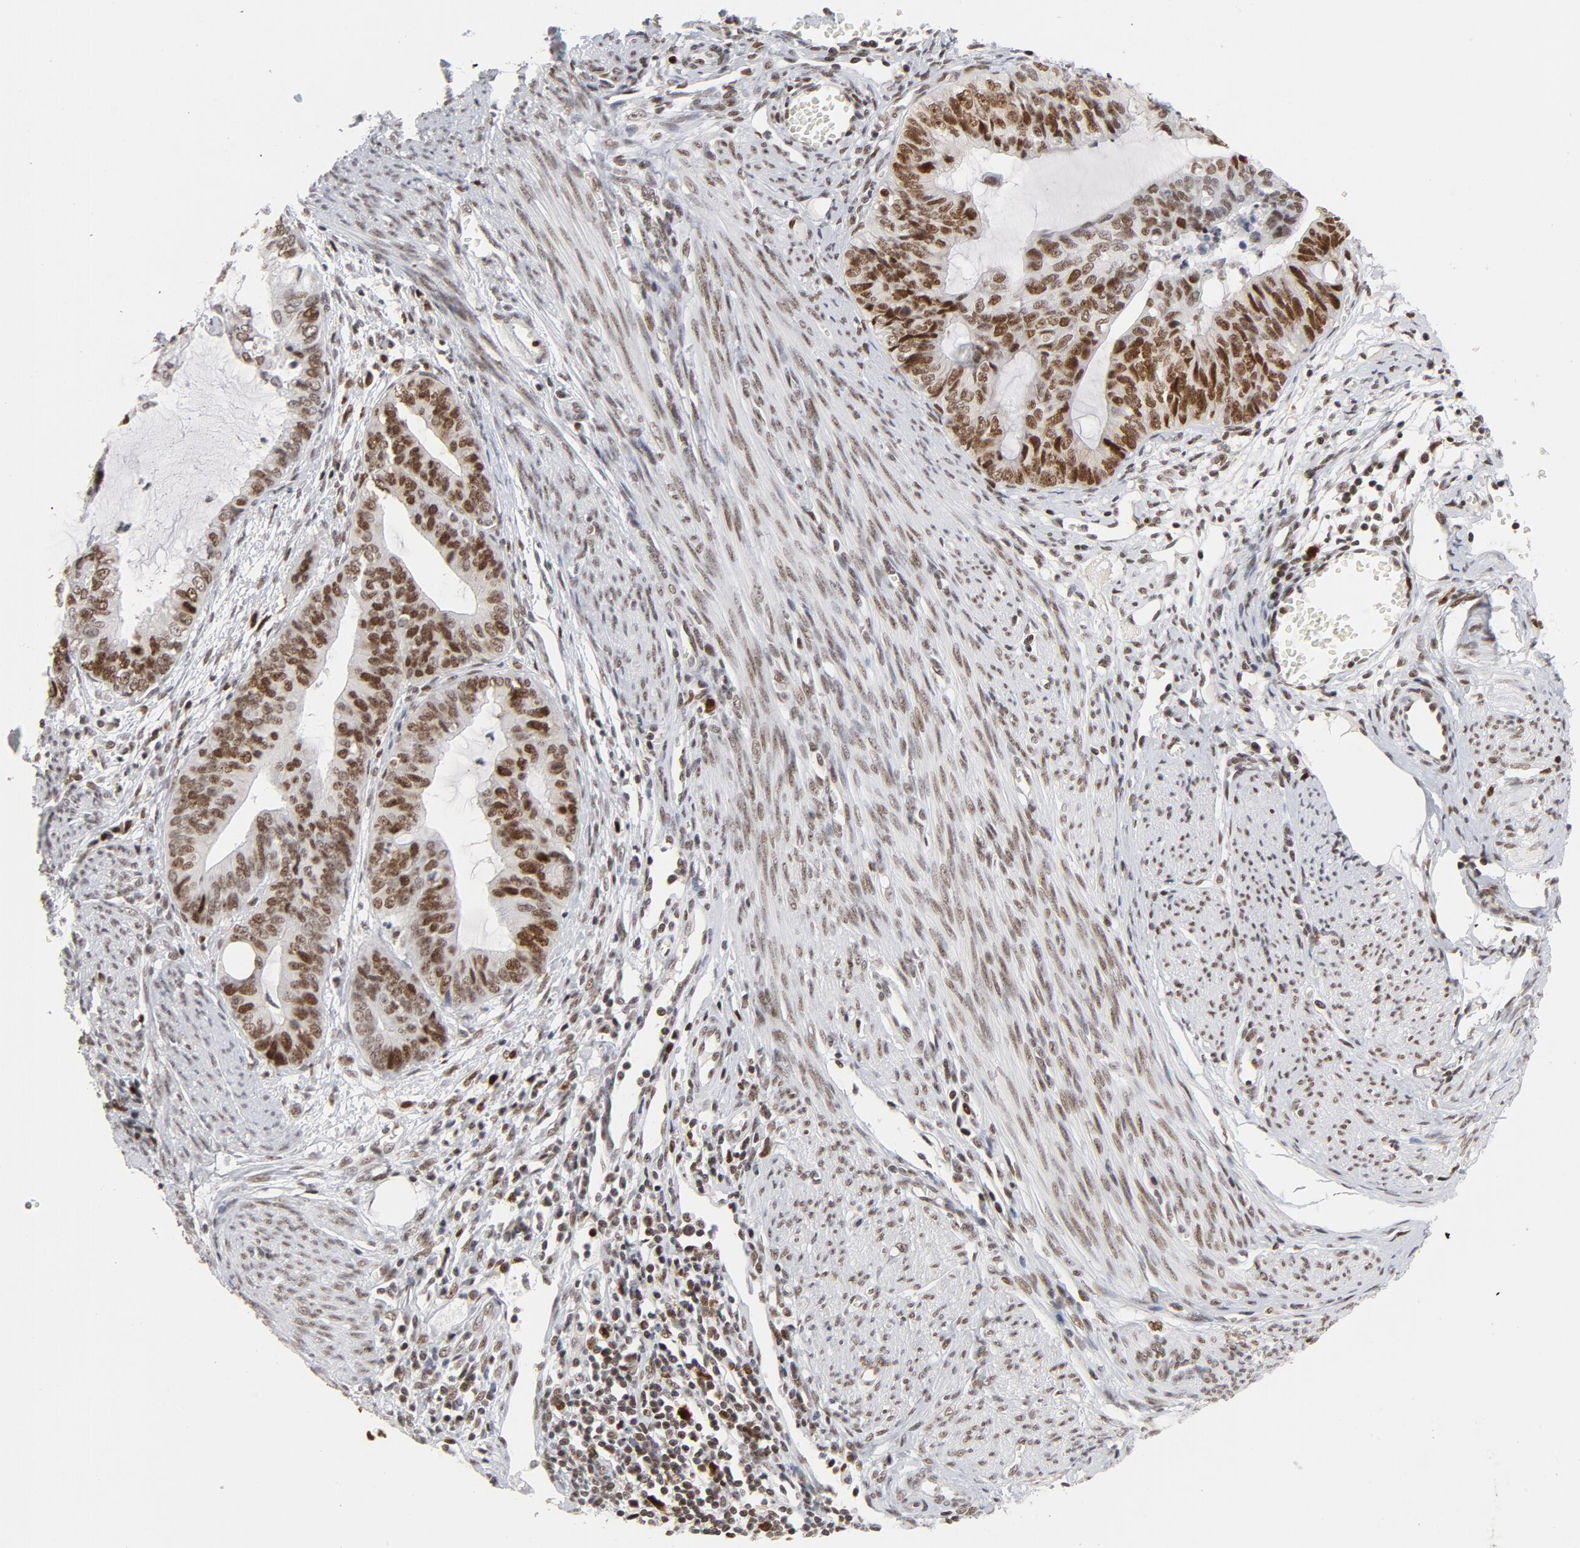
{"staining": {"intensity": "moderate", "quantity": "25%-75%", "location": "nuclear"}, "tissue": "endometrial cancer", "cell_type": "Tumor cells", "image_type": "cancer", "snomed": [{"axis": "morphology", "description": "Adenocarcinoma, NOS"}, {"axis": "topography", "description": "Endometrium"}], "caption": "A histopathology image of human endometrial cancer (adenocarcinoma) stained for a protein reveals moderate nuclear brown staining in tumor cells.", "gene": "RFC4", "patient": {"sex": "female", "age": 75}}